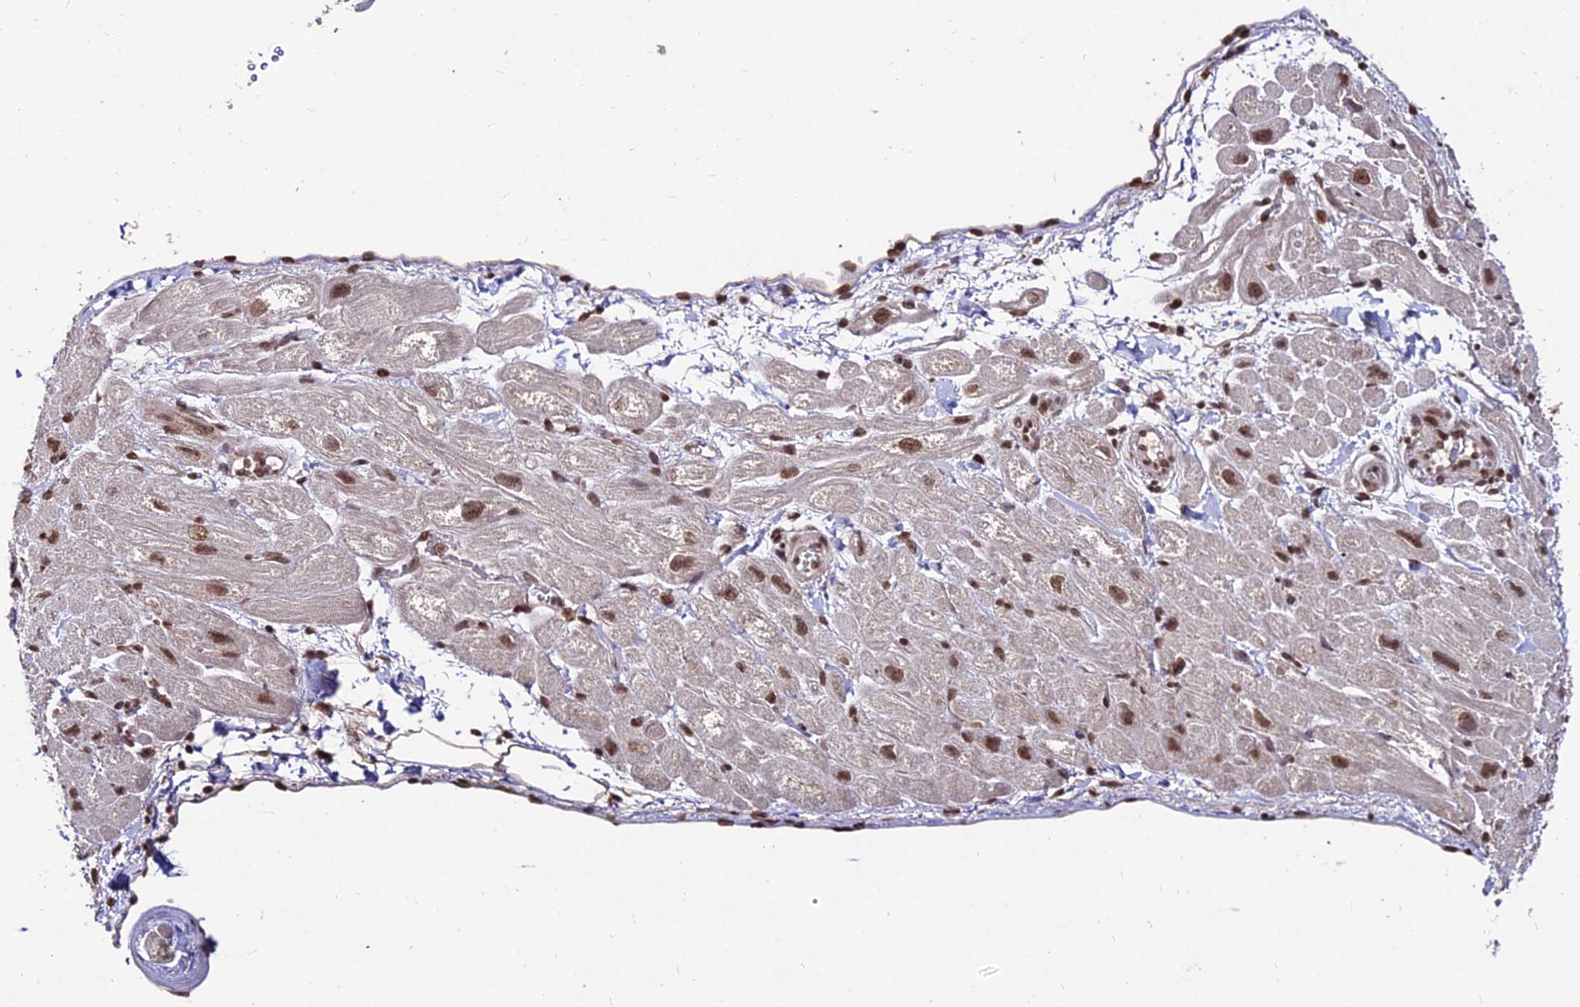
{"staining": {"intensity": "moderate", "quantity": "25%-75%", "location": "nuclear"}, "tissue": "heart muscle", "cell_type": "Cardiomyocytes", "image_type": "normal", "snomed": [{"axis": "morphology", "description": "Normal tissue, NOS"}, {"axis": "topography", "description": "Heart"}], "caption": "Immunohistochemical staining of benign heart muscle reveals medium levels of moderate nuclear positivity in approximately 25%-75% of cardiomyocytes. Nuclei are stained in blue.", "gene": "ZBED4", "patient": {"sex": "male", "age": 65}}